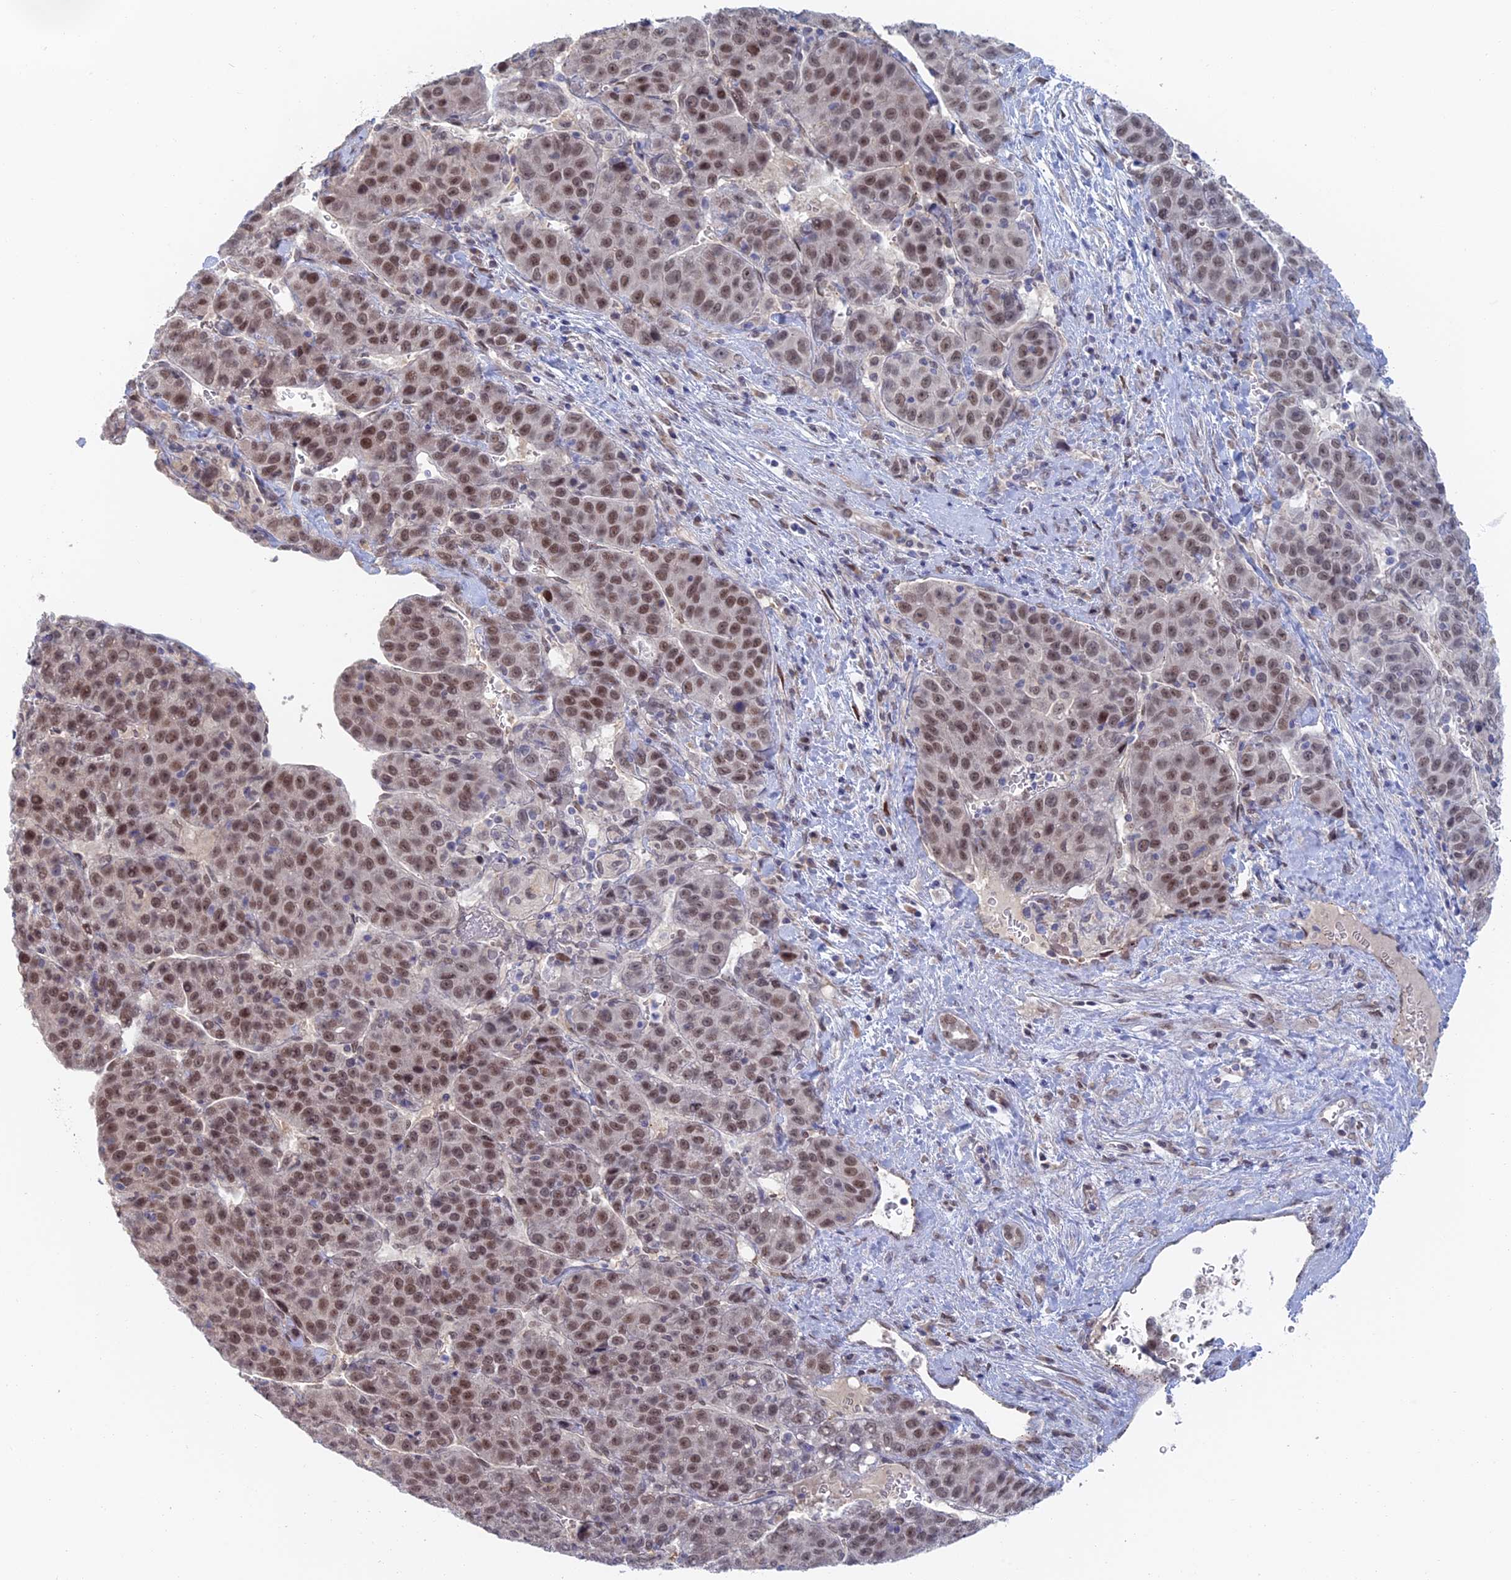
{"staining": {"intensity": "moderate", "quantity": ">75%", "location": "nuclear"}, "tissue": "liver cancer", "cell_type": "Tumor cells", "image_type": "cancer", "snomed": [{"axis": "morphology", "description": "Carcinoma, Hepatocellular, NOS"}, {"axis": "topography", "description": "Liver"}], "caption": "An IHC image of neoplastic tissue is shown. Protein staining in brown labels moderate nuclear positivity in liver cancer within tumor cells.", "gene": "ZUP1", "patient": {"sex": "female", "age": 53}}